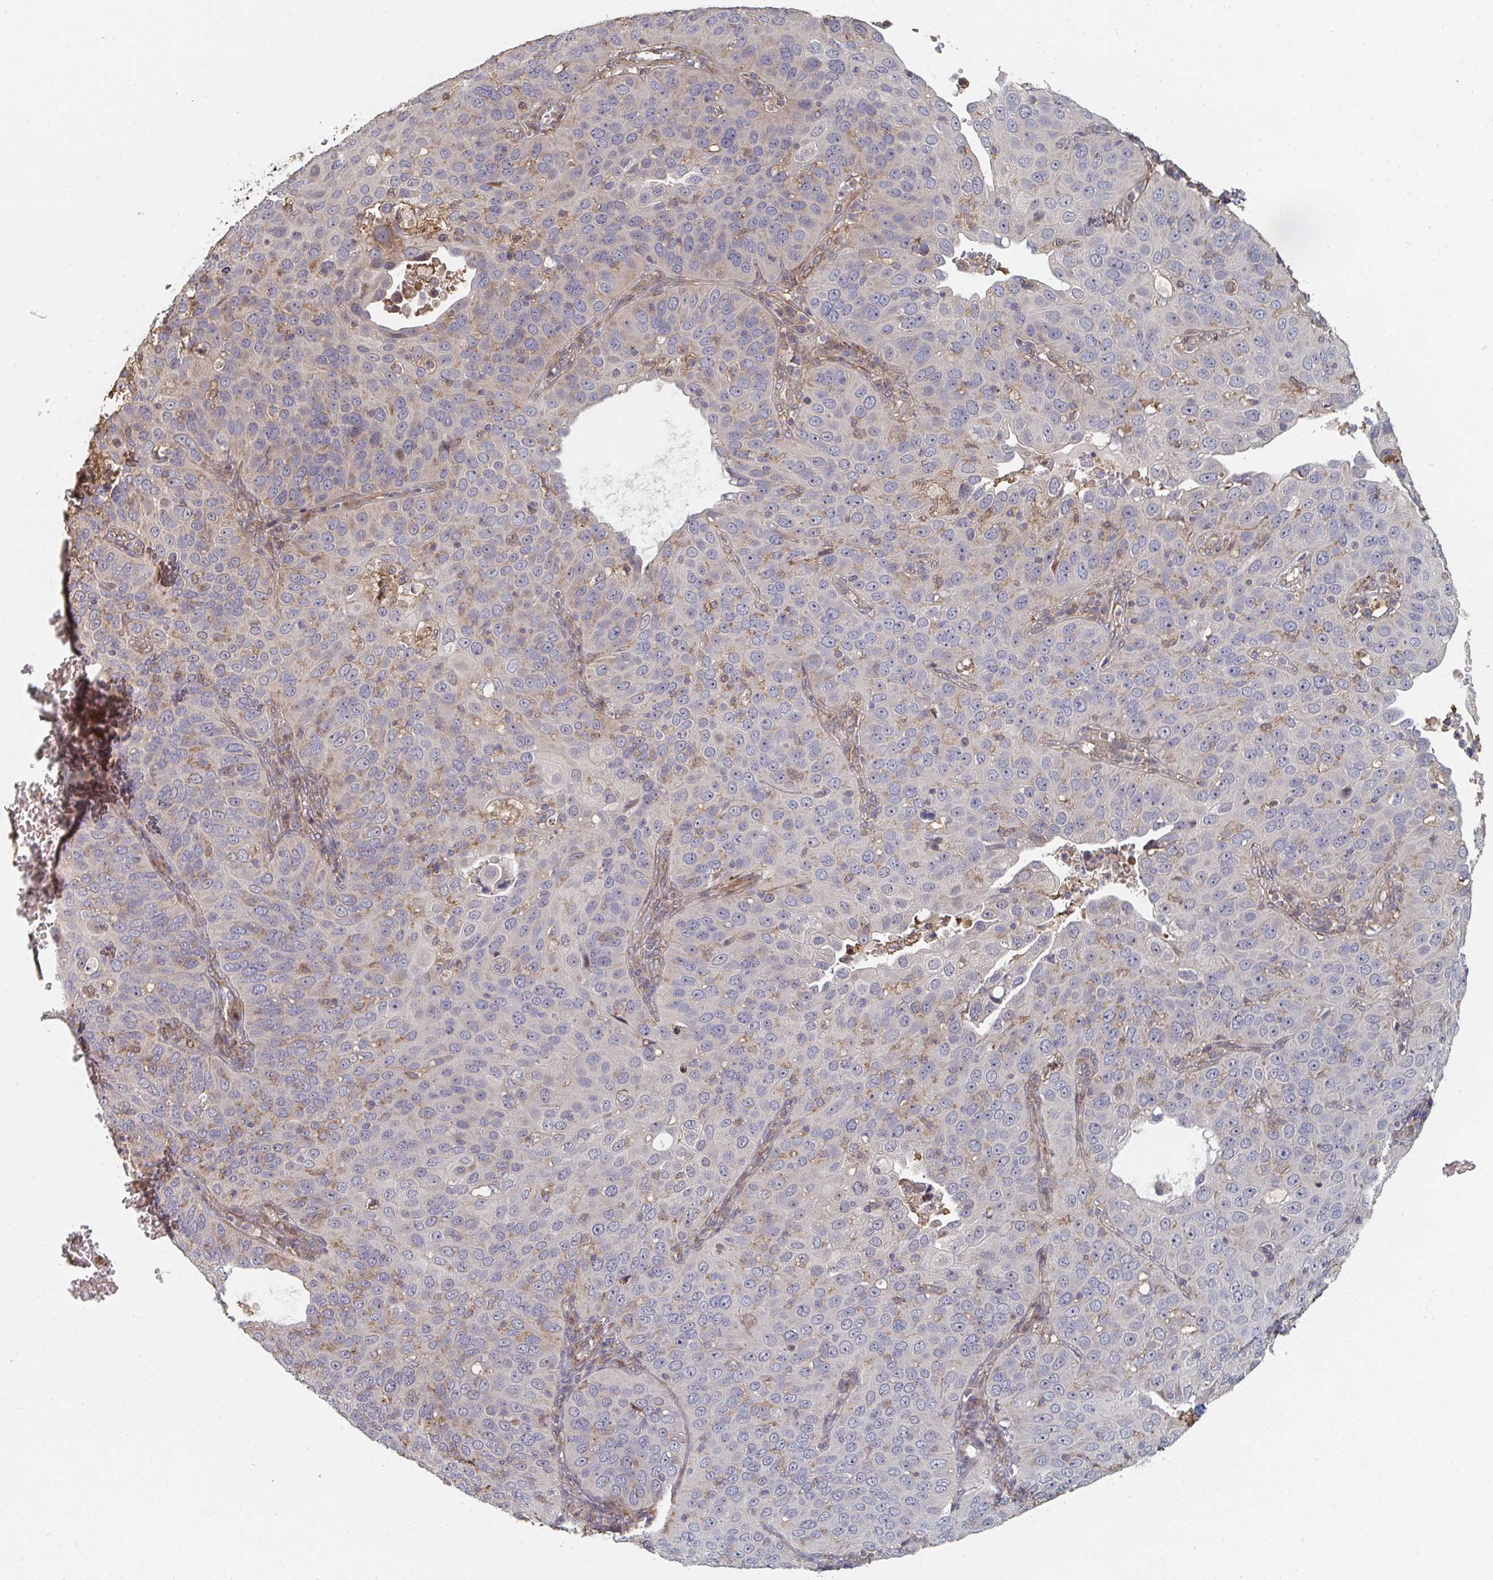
{"staining": {"intensity": "weak", "quantity": "<25%", "location": "nuclear"}, "tissue": "cervical cancer", "cell_type": "Tumor cells", "image_type": "cancer", "snomed": [{"axis": "morphology", "description": "Squamous cell carcinoma, NOS"}, {"axis": "topography", "description": "Cervix"}], "caption": "Immunohistochemistry of human cervical cancer displays no expression in tumor cells.", "gene": "PTEN", "patient": {"sex": "female", "age": 36}}